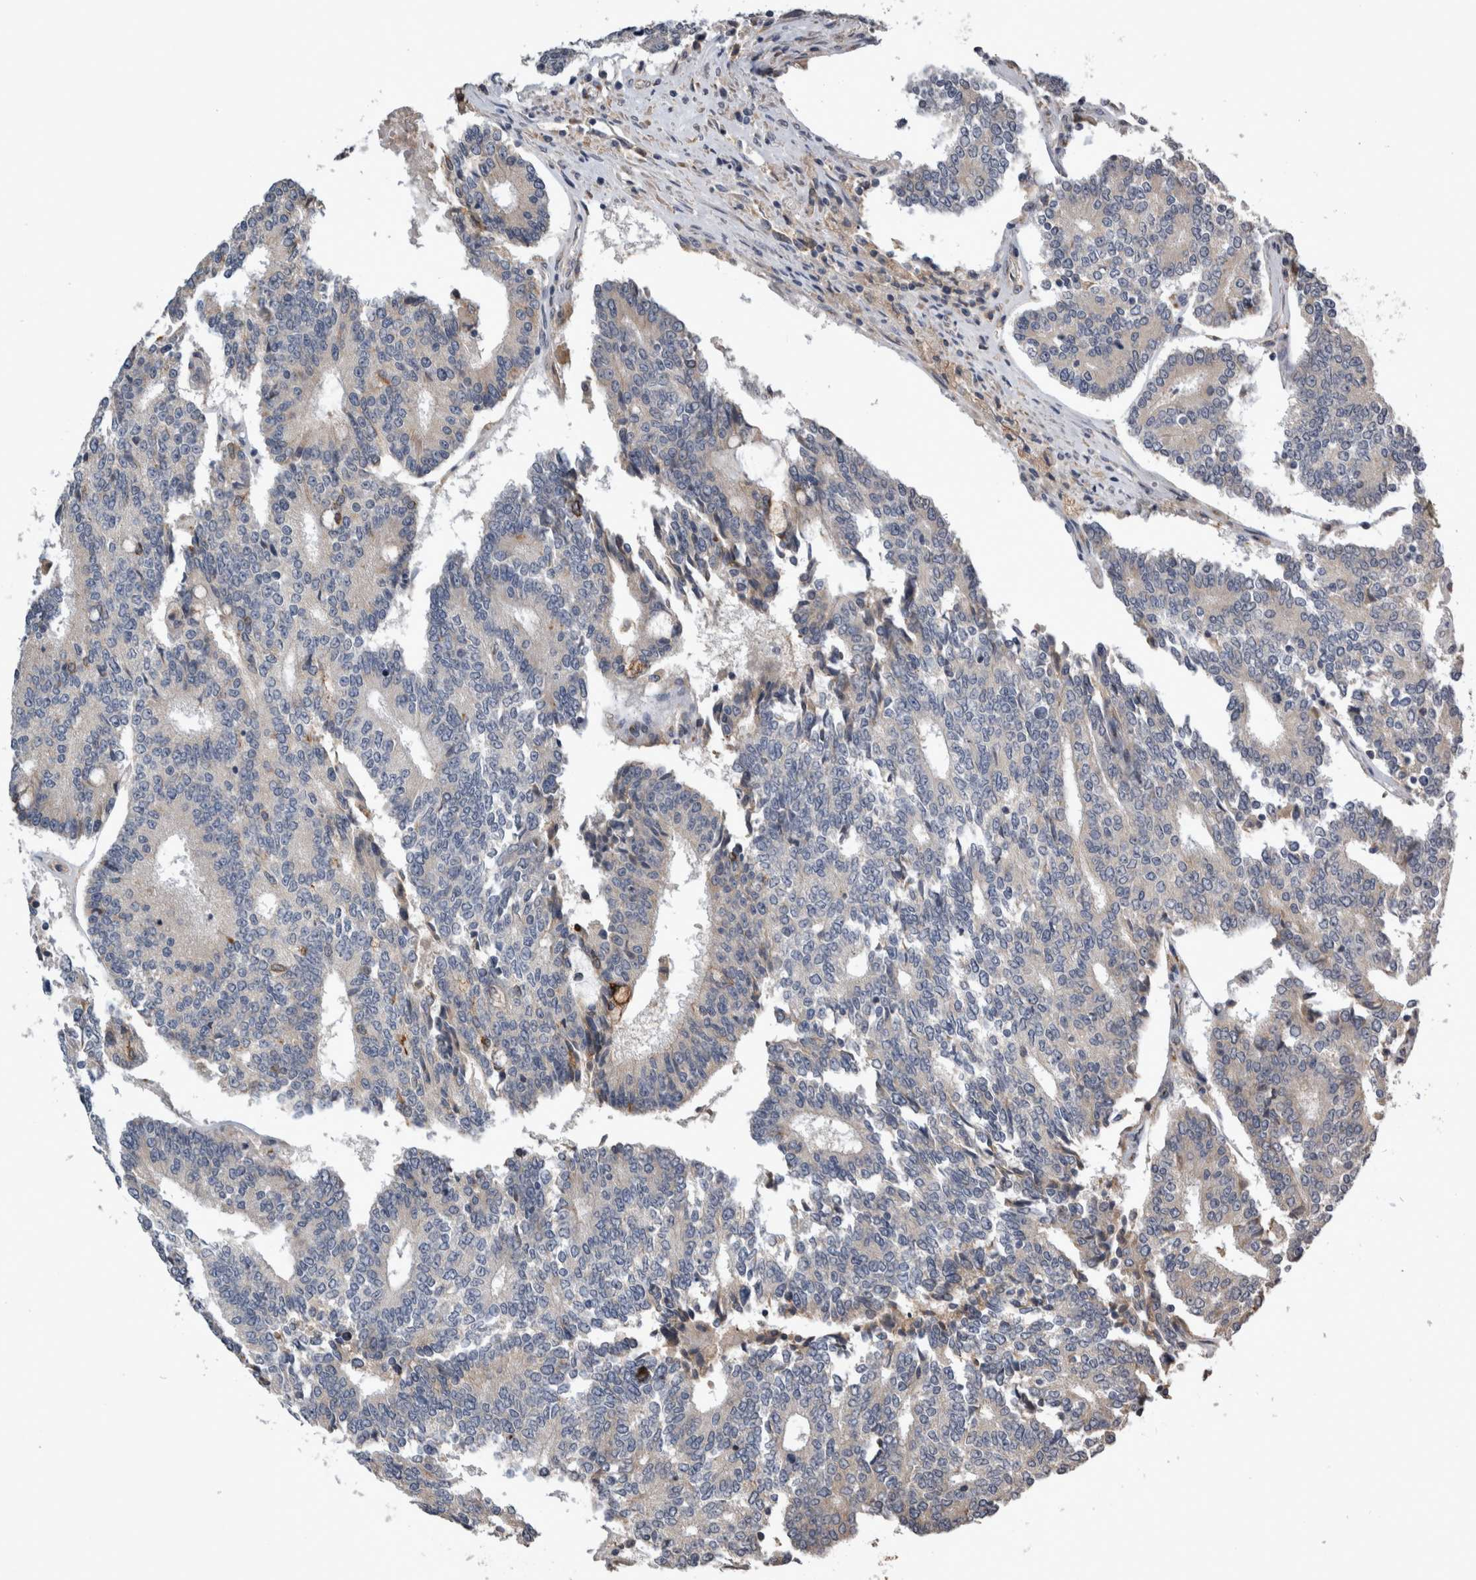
{"staining": {"intensity": "negative", "quantity": "none", "location": "none"}, "tissue": "prostate cancer", "cell_type": "Tumor cells", "image_type": "cancer", "snomed": [{"axis": "morphology", "description": "Normal tissue, NOS"}, {"axis": "morphology", "description": "Adenocarcinoma, High grade"}, {"axis": "topography", "description": "Prostate"}, {"axis": "topography", "description": "Seminal veicle"}], "caption": "IHC of high-grade adenocarcinoma (prostate) demonstrates no staining in tumor cells. (DAB IHC visualized using brightfield microscopy, high magnification).", "gene": "ANXA13", "patient": {"sex": "male", "age": 55}}